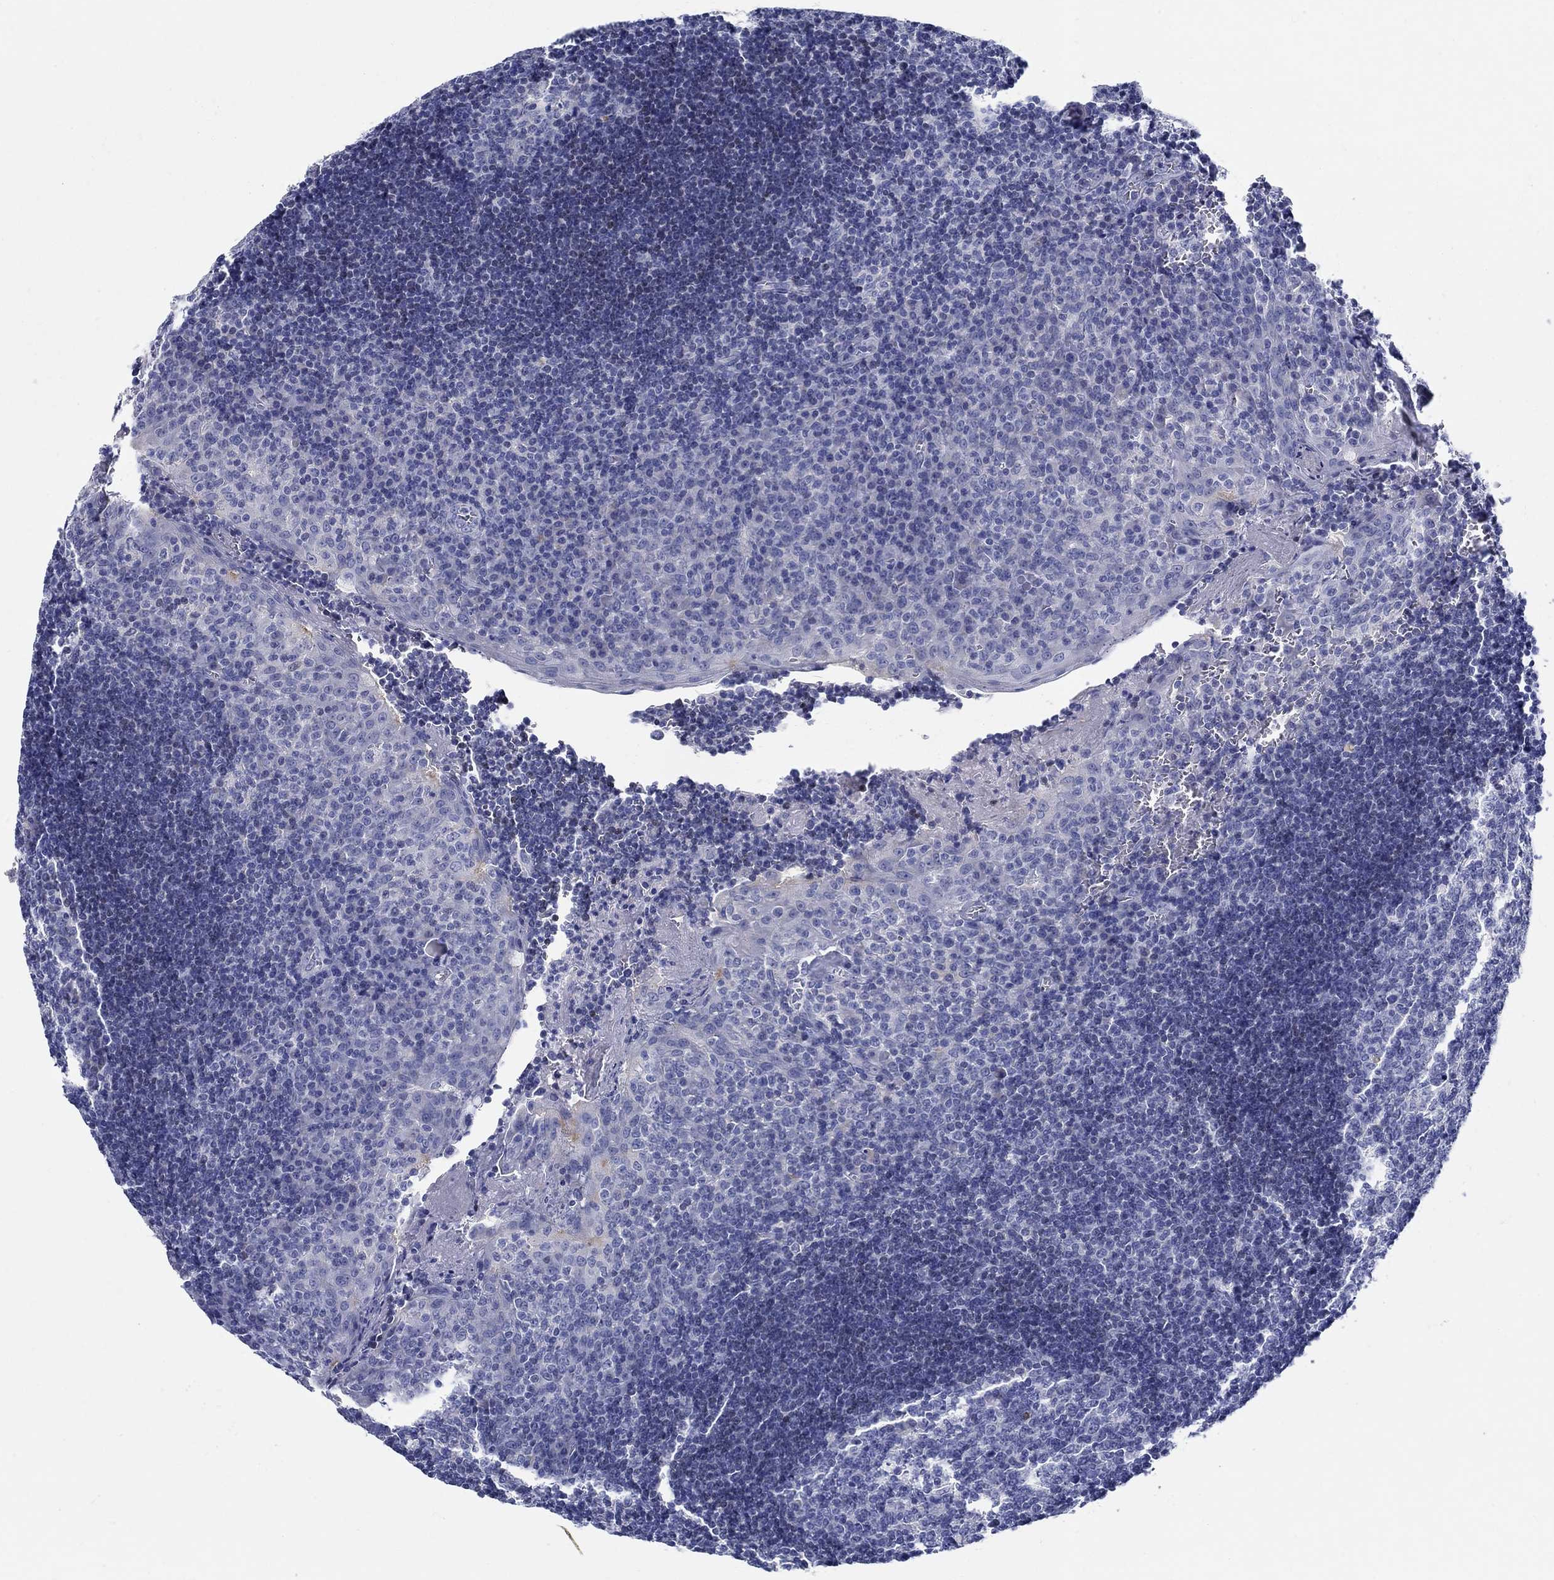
{"staining": {"intensity": "negative", "quantity": "none", "location": "none"}, "tissue": "tonsil", "cell_type": "Germinal center cells", "image_type": "normal", "snomed": [{"axis": "morphology", "description": "Normal tissue, NOS"}, {"axis": "topography", "description": "Tonsil"}], "caption": "The histopathology image demonstrates no significant expression in germinal center cells of tonsil.", "gene": "CRYGA", "patient": {"sex": "female", "age": 12}}